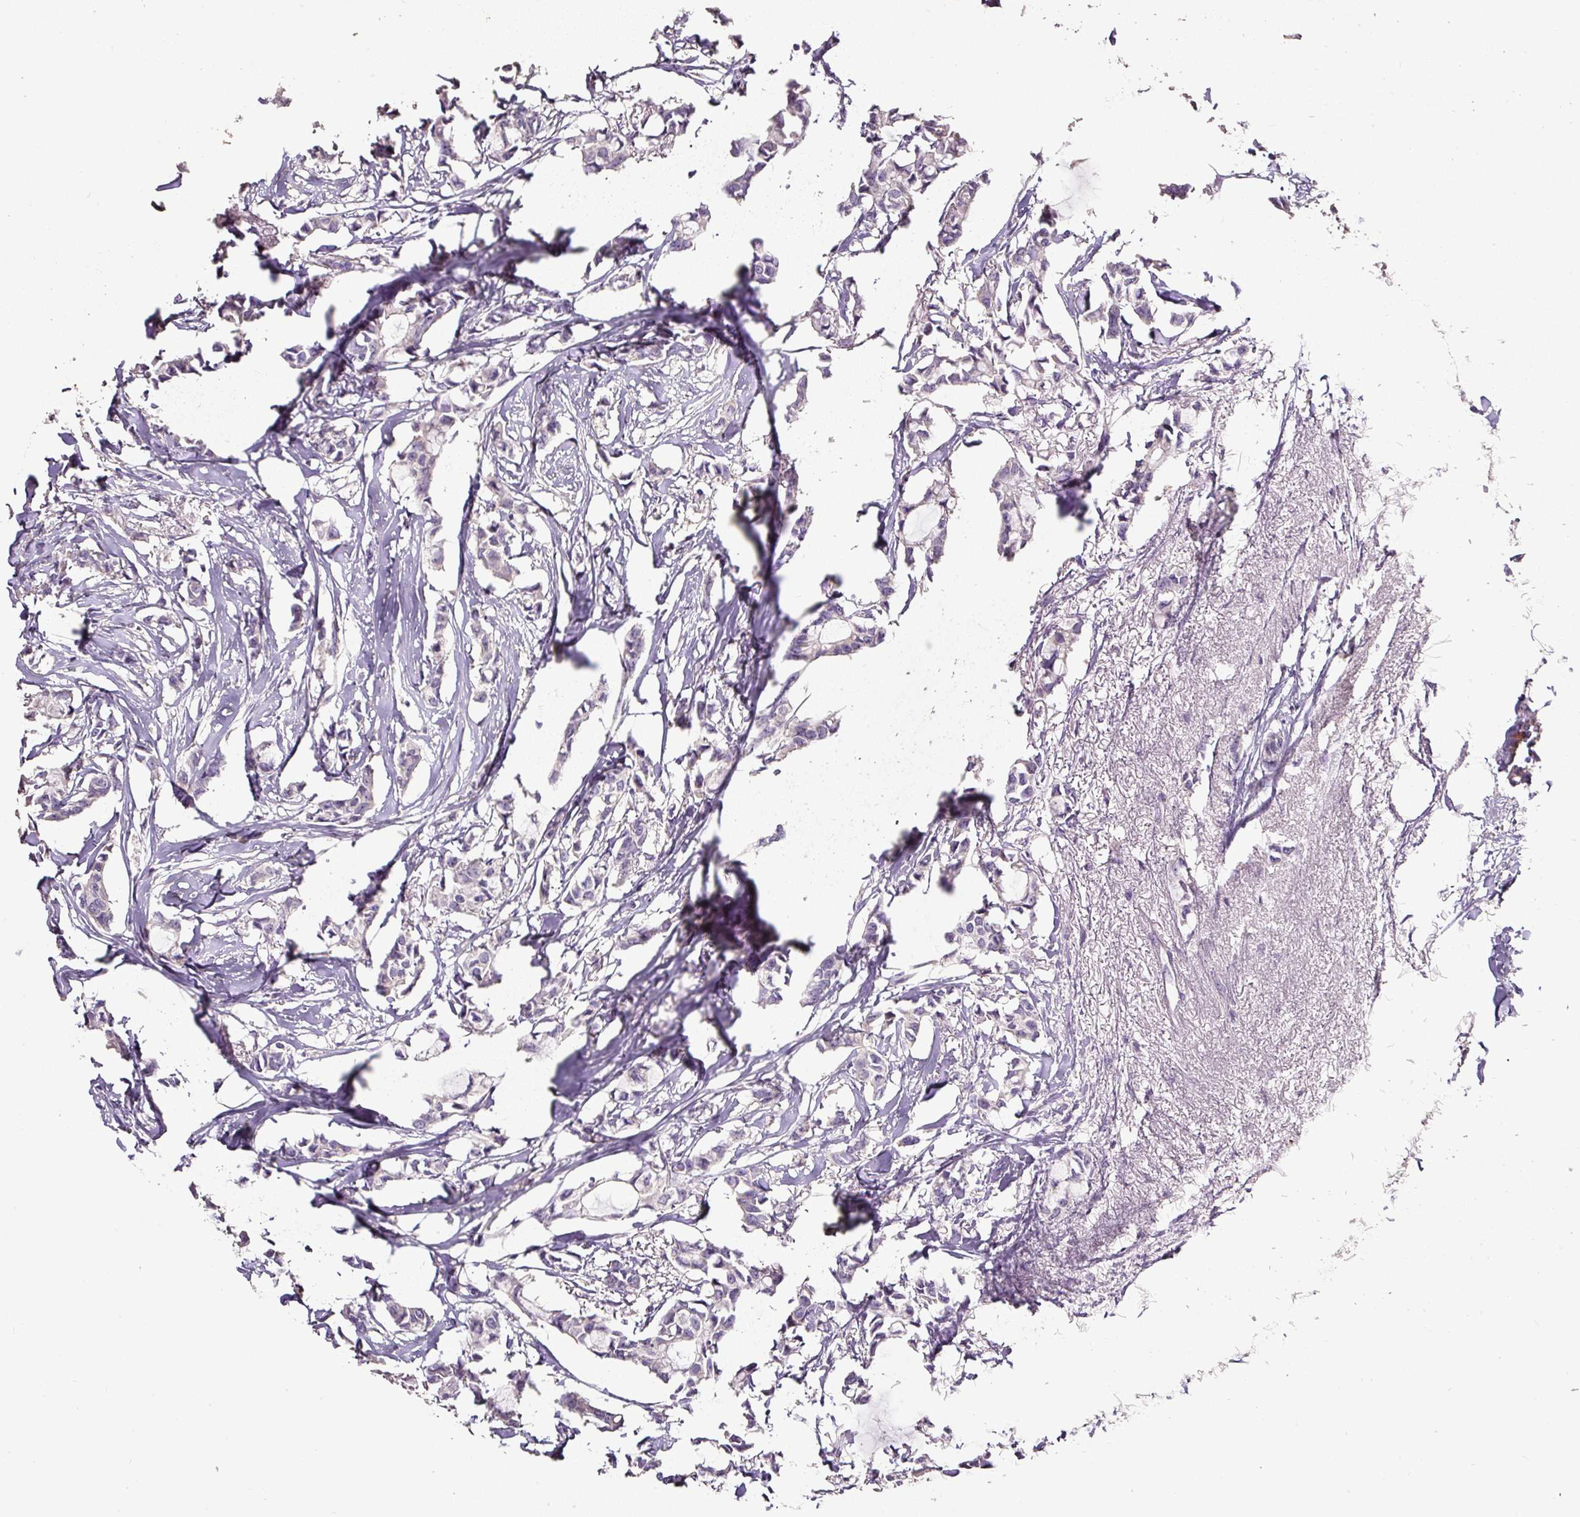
{"staining": {"intensity": "weak", "quantity": "25%-75%", "location": "cytoplasmic/membranous"}, "tissue": "breast cancer", "cell_type": "Tumor cells", "image_type": "cancer", "snomed": [{"axis": "morphology", "description": "Duct carcinoma"}, {"axis": "topography", "description": "Breast"}], "caption": "Breast cancer stained with a brown dye exhibits weak cytoplasmic/membranous positive expression in approximately 25%-75% of tumor cells.", "gene": "HPS4", "patient": {"sex": "female", "age": 73}}